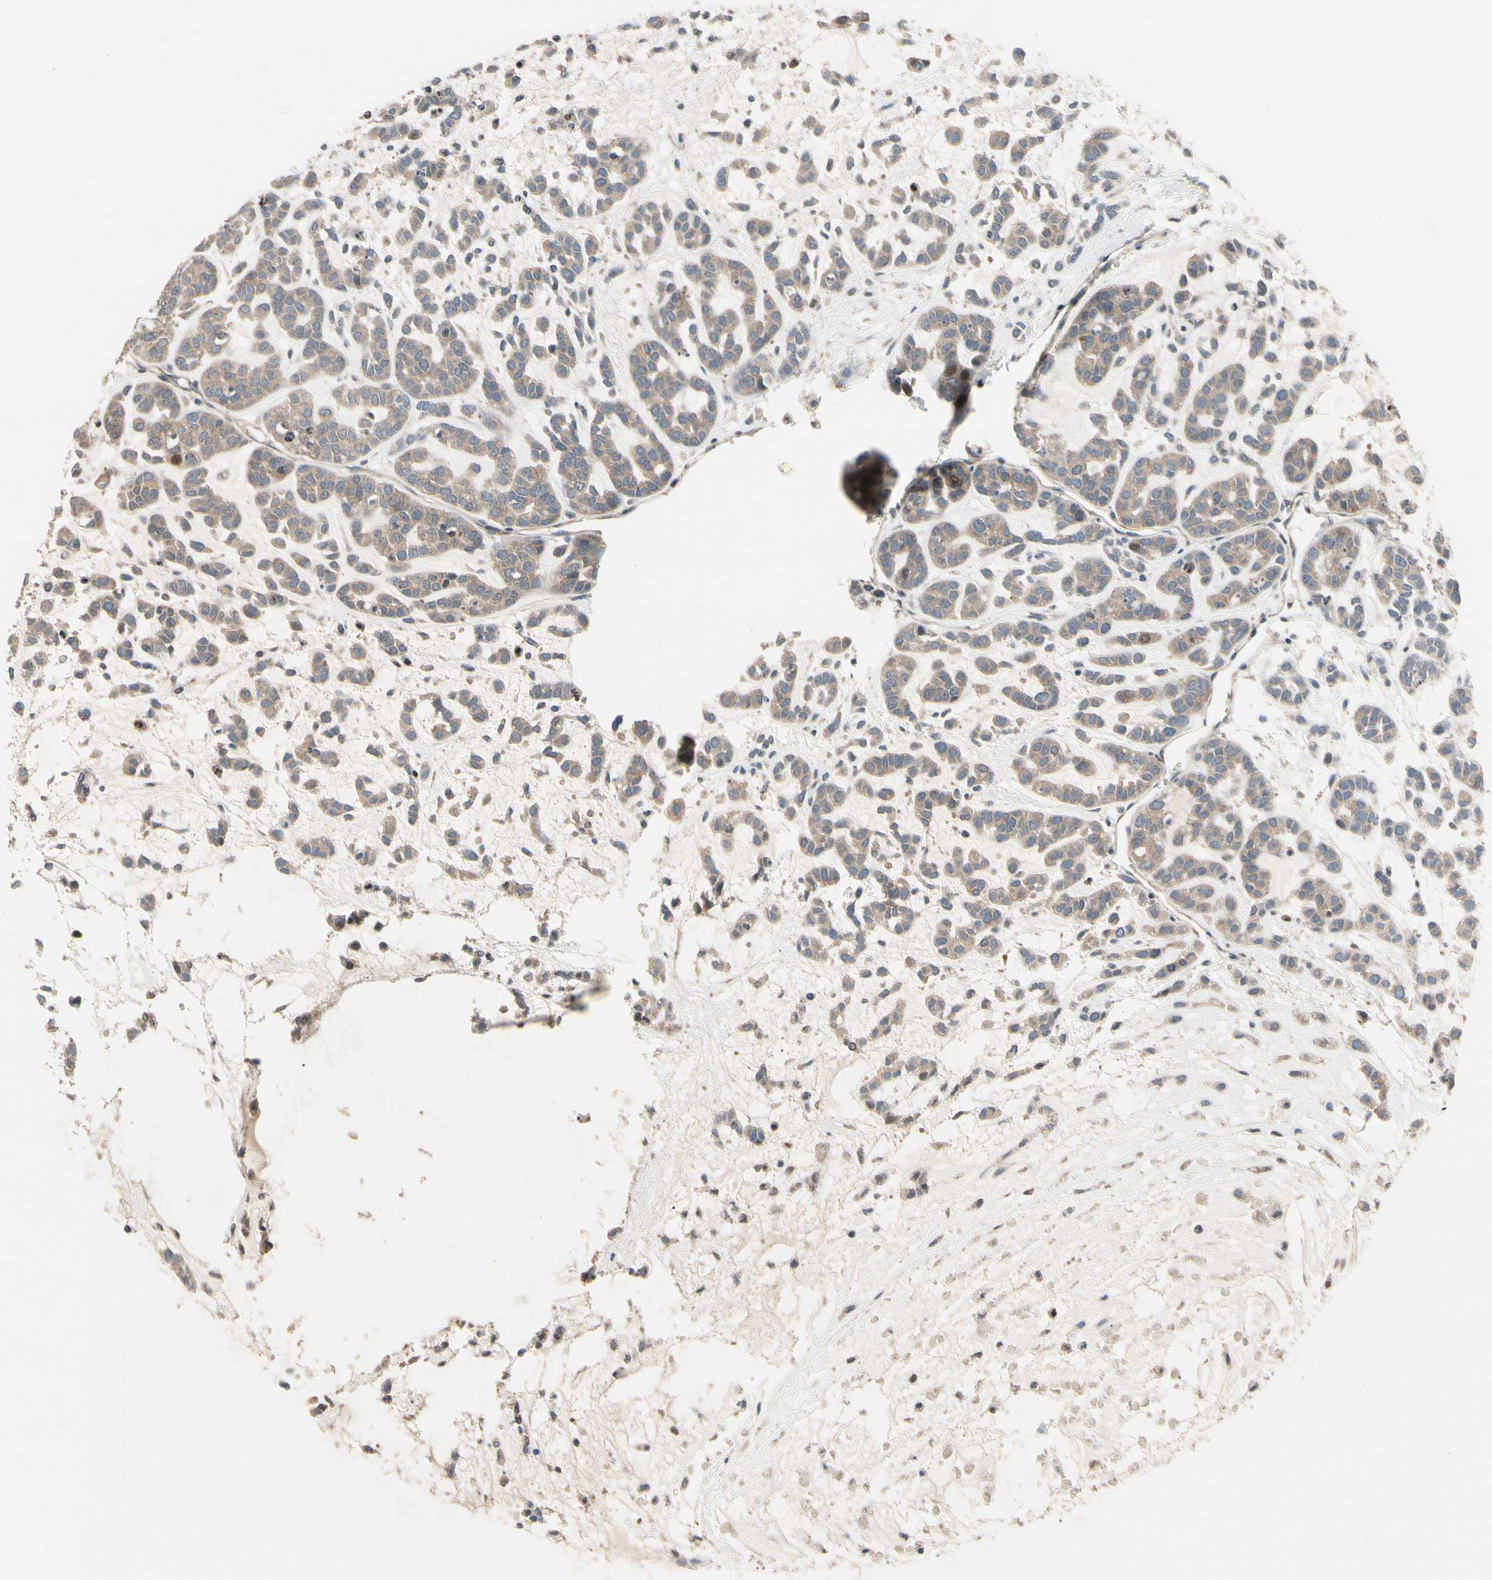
{"staining": {"intensity": "weak", "quantity": ">75%", "location": "cytoplasmic/membranous"}, "tissue": "head and neck cancer", "cell_type": "Tumor cells", "image_type": "cancer", "snomed": [{"axis": "morphology", "description": "Adenocarcinoma, NOS"}, {"axis": "morphology", "description": "Adenoma, NOS"}, {"axis": "topography", "description": "Head-Neck"}], "caption": "This histopathology image displays immunohistochemistry staining of human head and neck adenocarcinoma, with low weak cytoplasmic/membranous expression in approximately >75% of tumor cells.", "gene": "SNX29", "patient": {"sex": "female", "age": 55}}